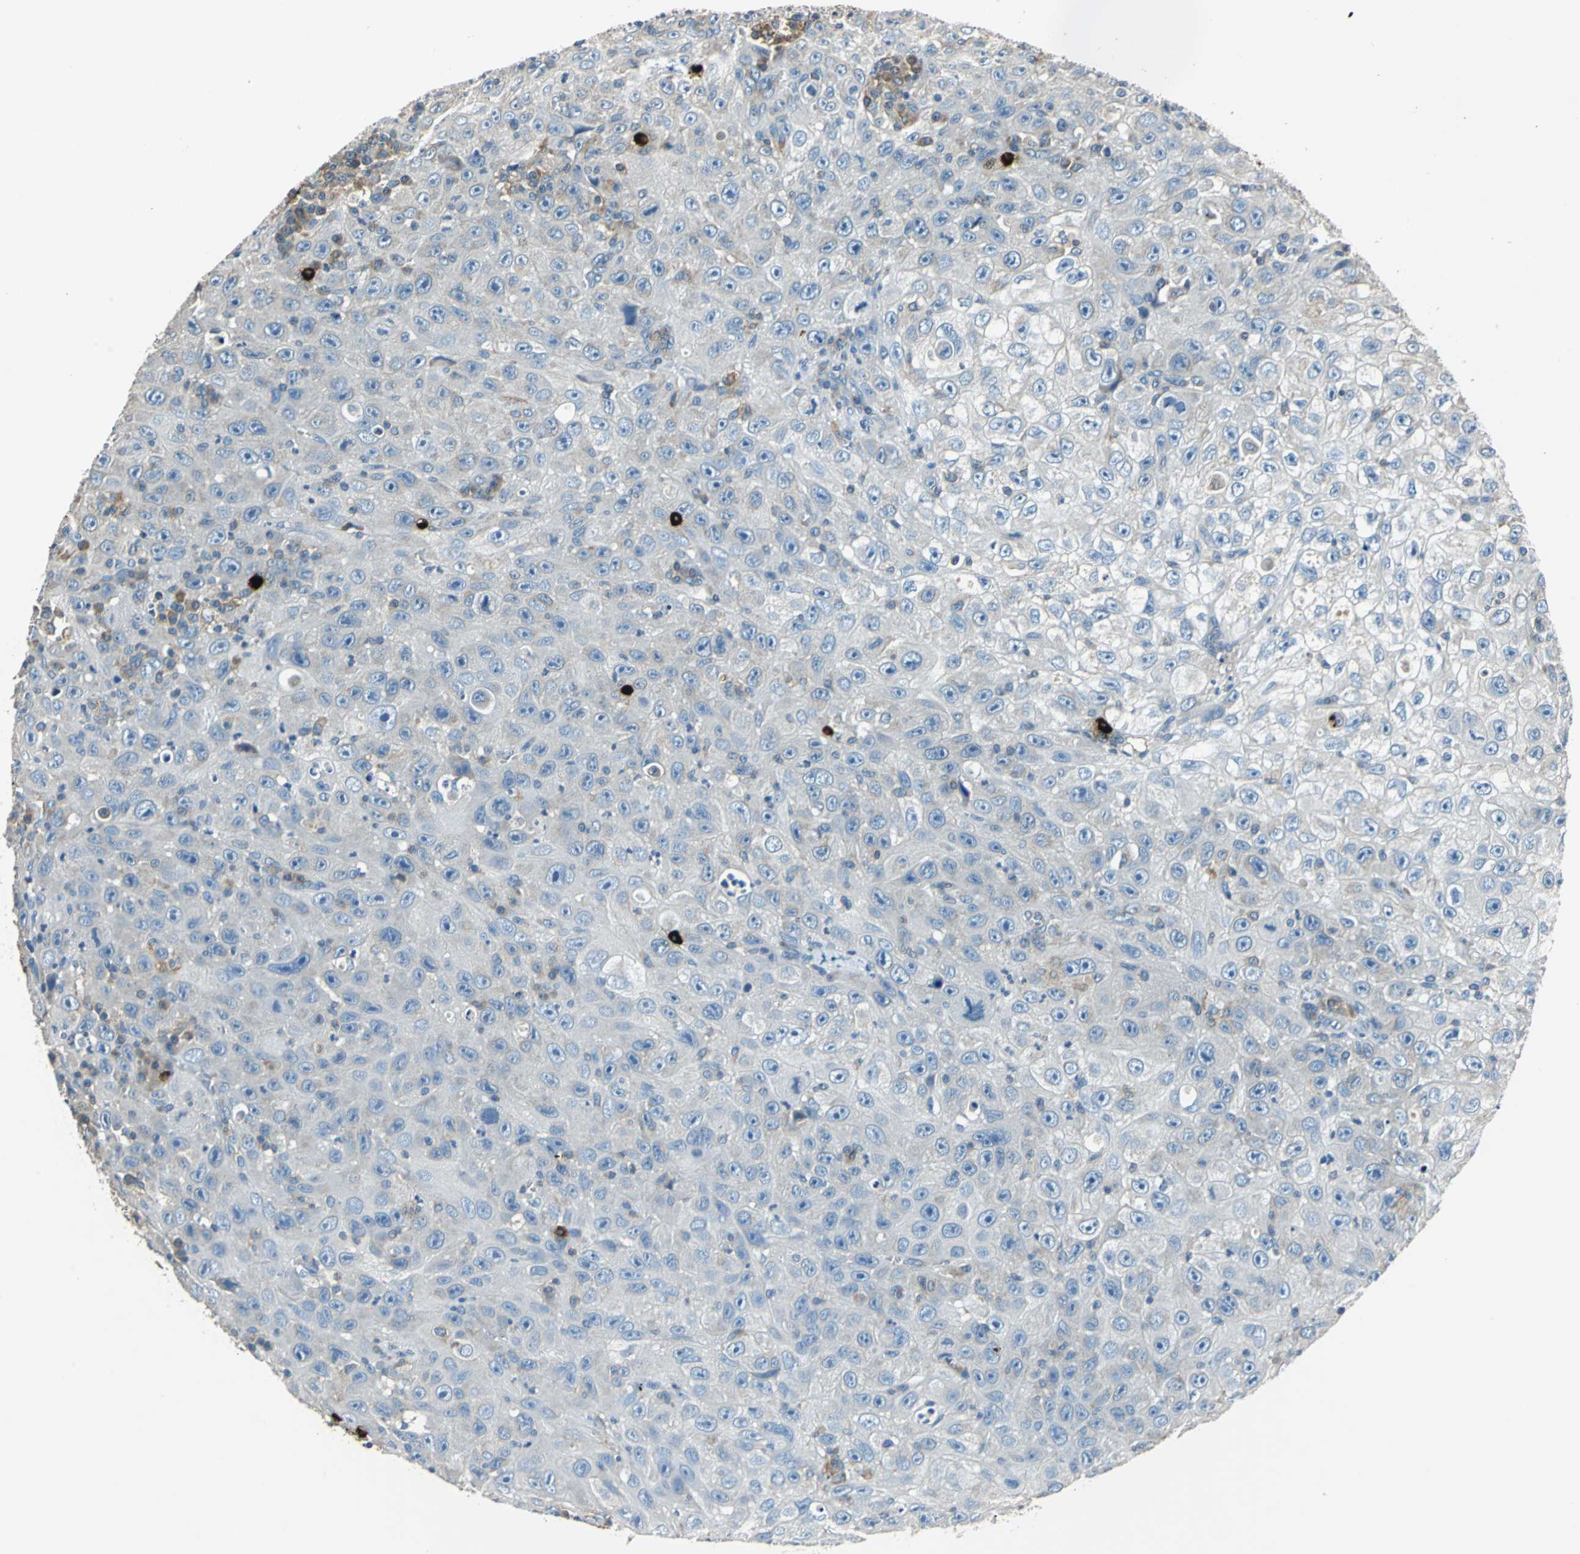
{"staining": {"intensity": "negative", "quantity": "none", "location": "none"}, "tissue": "skin cancer", "cell_type": "Tumor cells", "image_type": "cancer", "snomed": [{"axis": "morphology", "description": "Squamous cell carcinoma, NOS"}, {"axis": "topography", "description": "Skin"}], "caption": "This is a micrograph of IHC staining of skin cancer (squamous cell carcinoma), which shows no positivity in tumor cells.", "gene": "CPA3", "patient": {"sex": "male", "age": 75}}